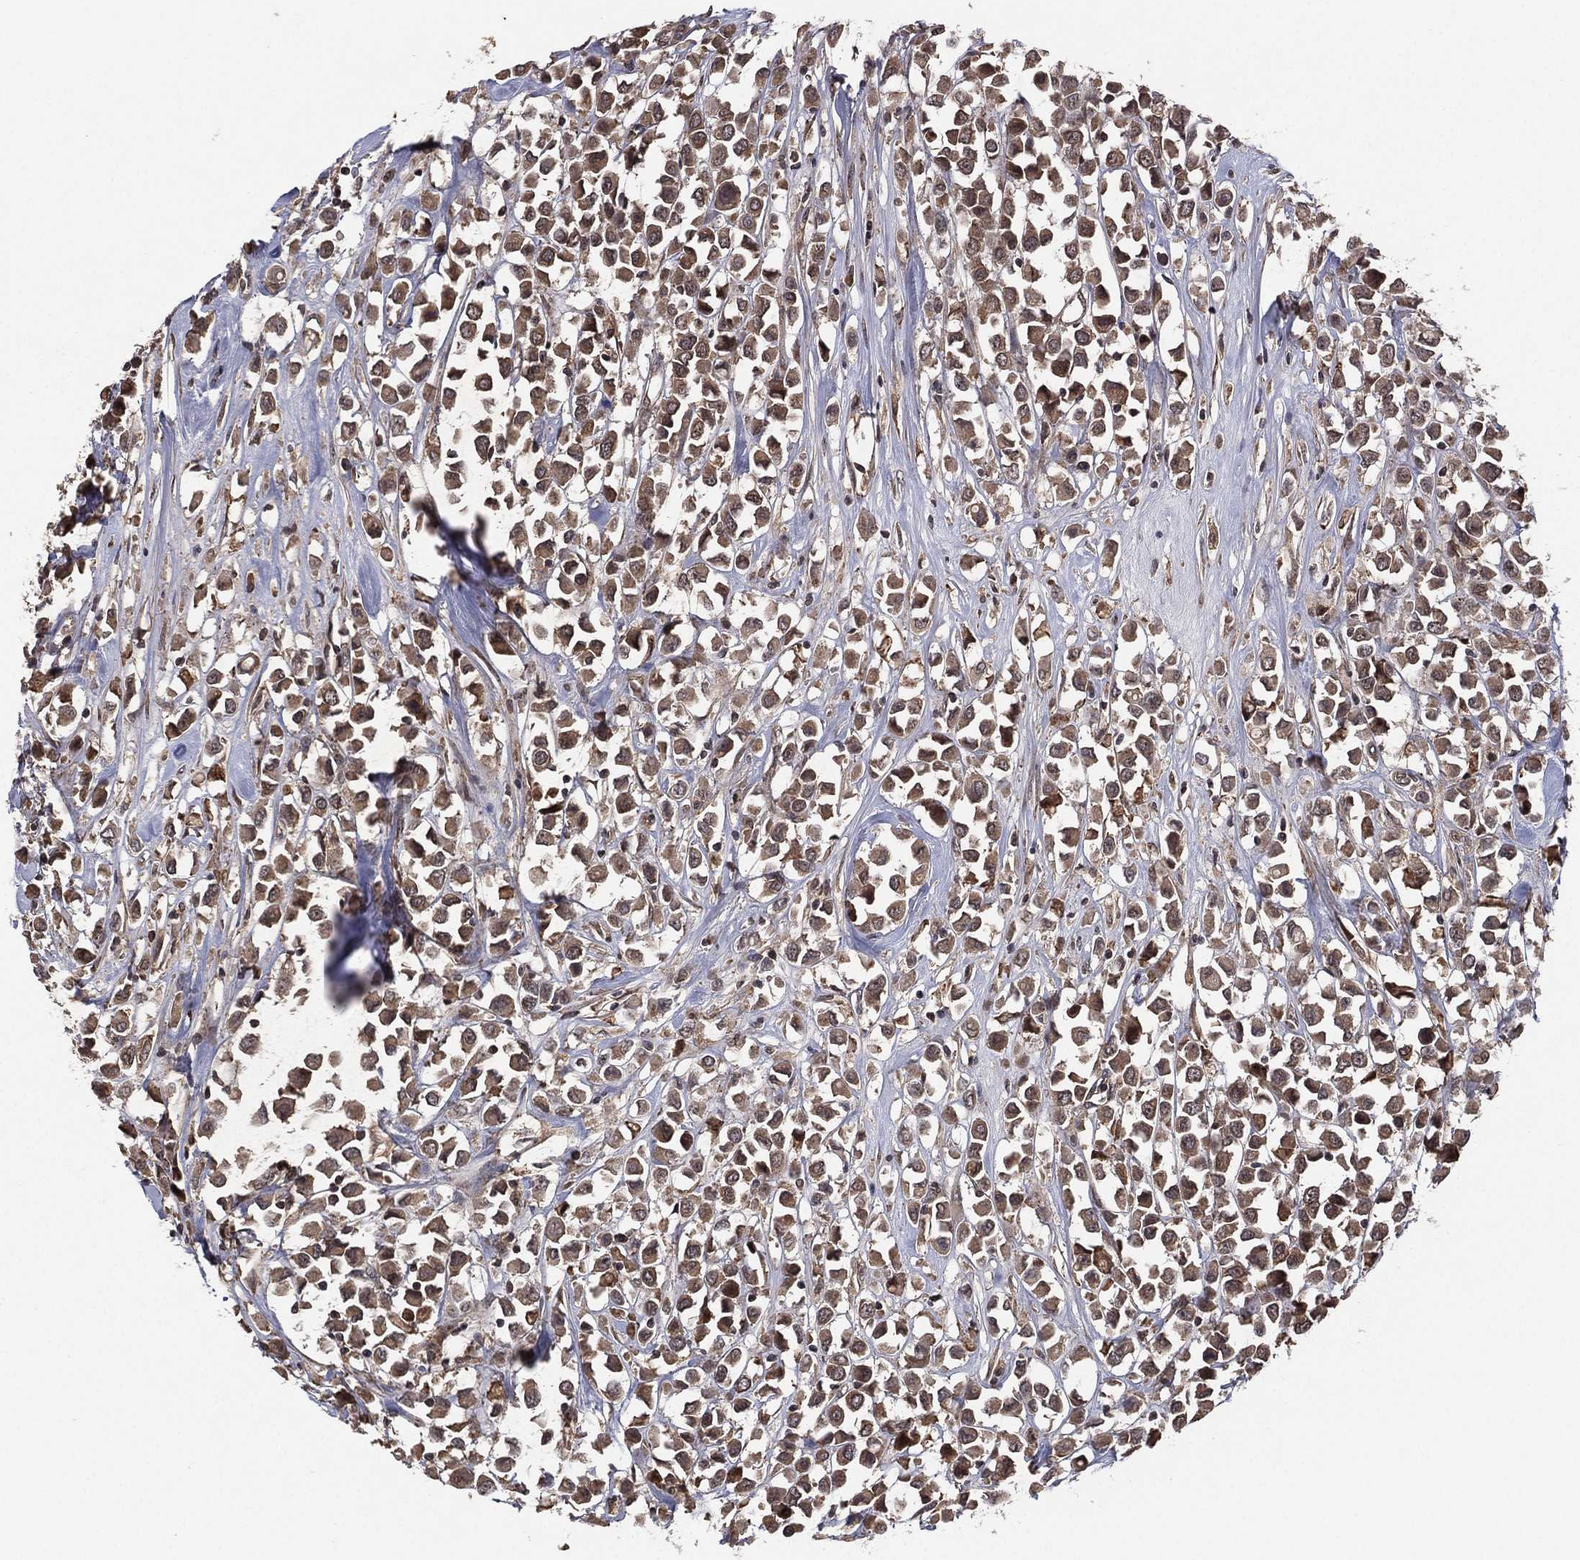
{"staining": {"intensity": "moderate", "quantity": ">75%", "location": "cytoplasmic/membranous"}, "tissue": "breast cancer", "cell_type": "Tumor cells", "image_type": "cancer", "snomed": [{"axis": "morphology", "description": "Duct carcinoma"}, {"axis": "topography", "description": "Breast"}], "caption": "Brown immunohistochemical staining in human infiltrating ductal carcinoma (breast) demonstrates moderate cytoplasmic/membranous expression in approximately >75% of tumor cells.", "gene": "ATG4B", "patient": {"sex": "female", "age": 61}}